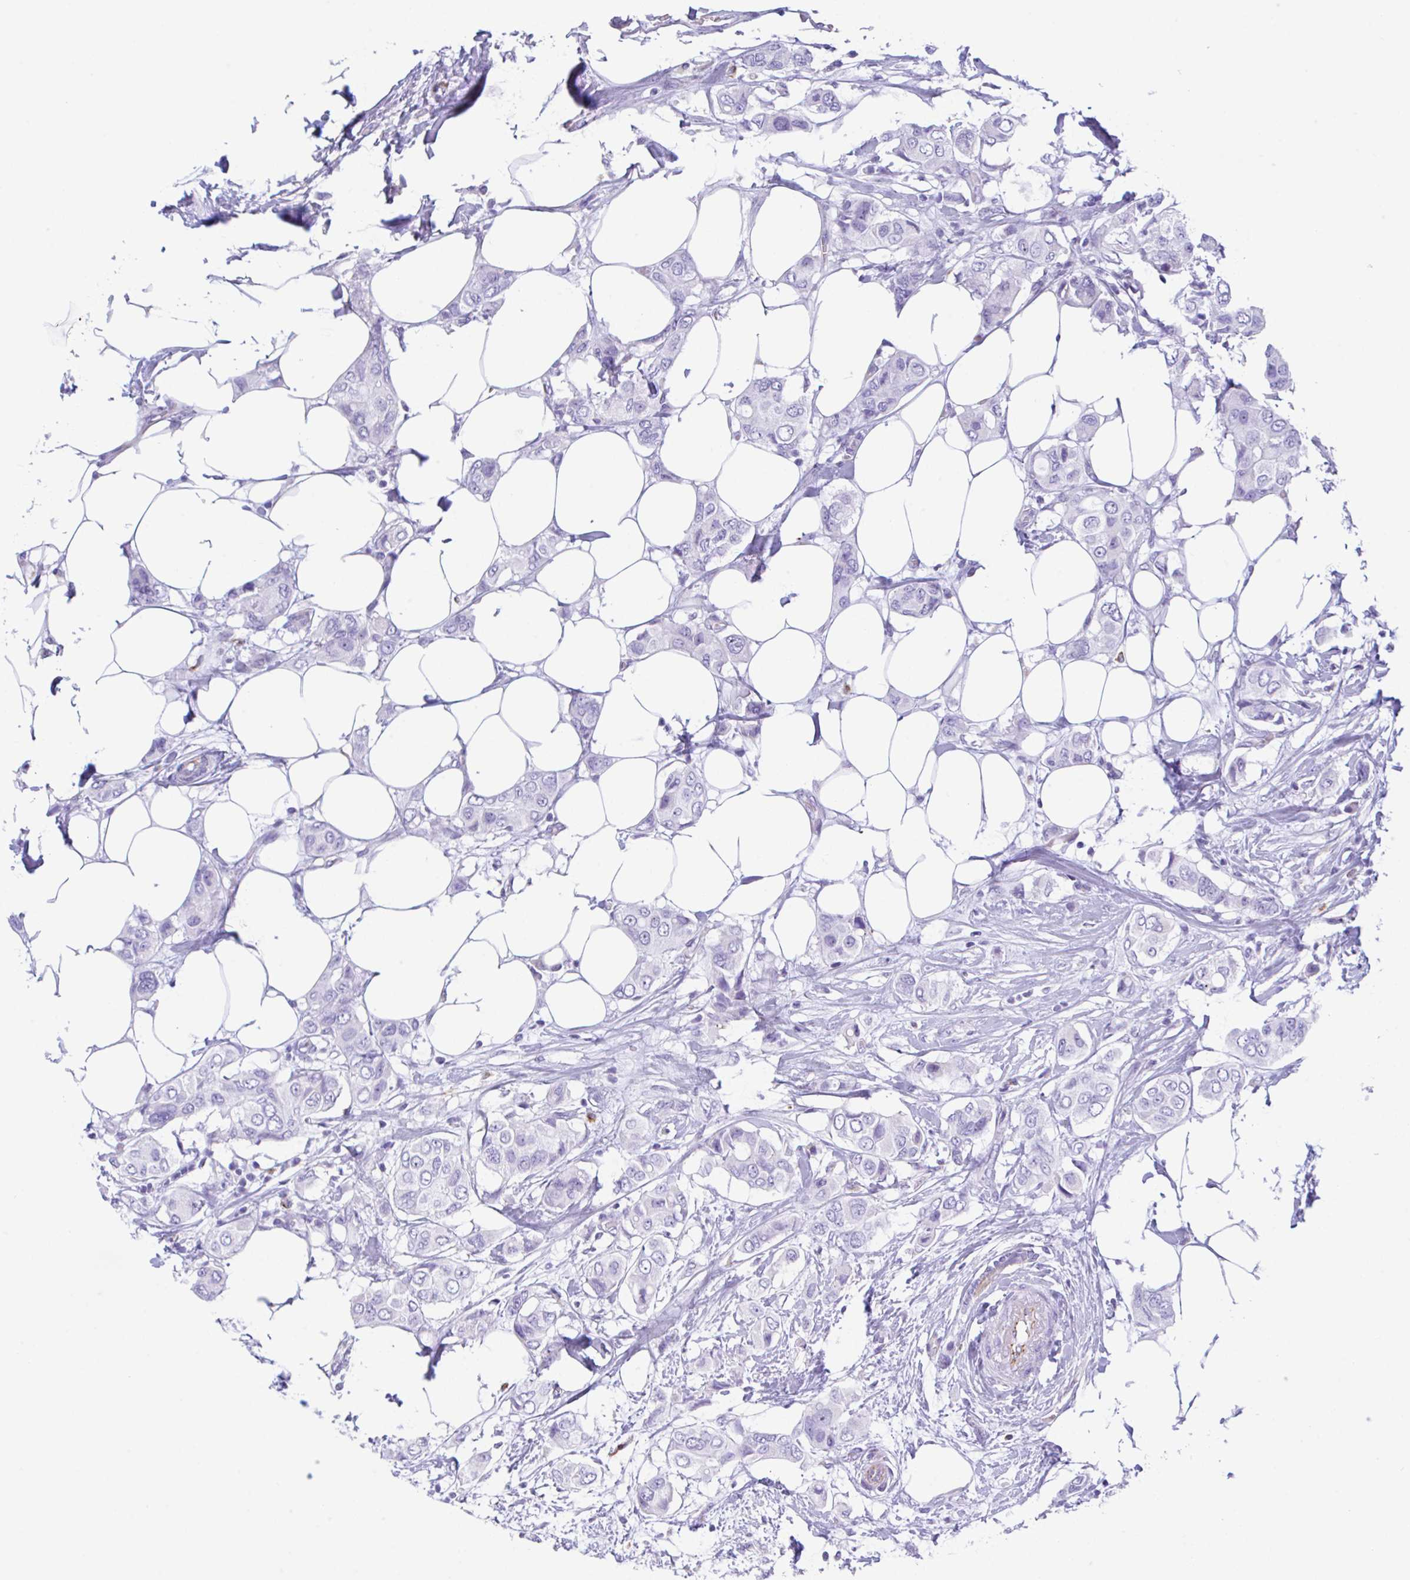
{"staining": {"intensity": "negative", "quantity": "none", "location": "none"}, "tissue": "breast cancer", "cell_type": "Tumor cells", "image_type": "cancer", "snomed": [{"axis": "morphology", "description": "Lobular carcinoma"}, {"axis": "topography", "description": "Breast"}], "caption": "Immunohistochemistry (IHC) of human breast lobular carcinoma reveals no staining in tumor cells. (Brightfield microscopy of DAB (3,3'-diaminobenzidine) immunohistochemistry at high magnification).", "gene": "NDUFAF8", "patient": {"sex": "female", "age": 51}}